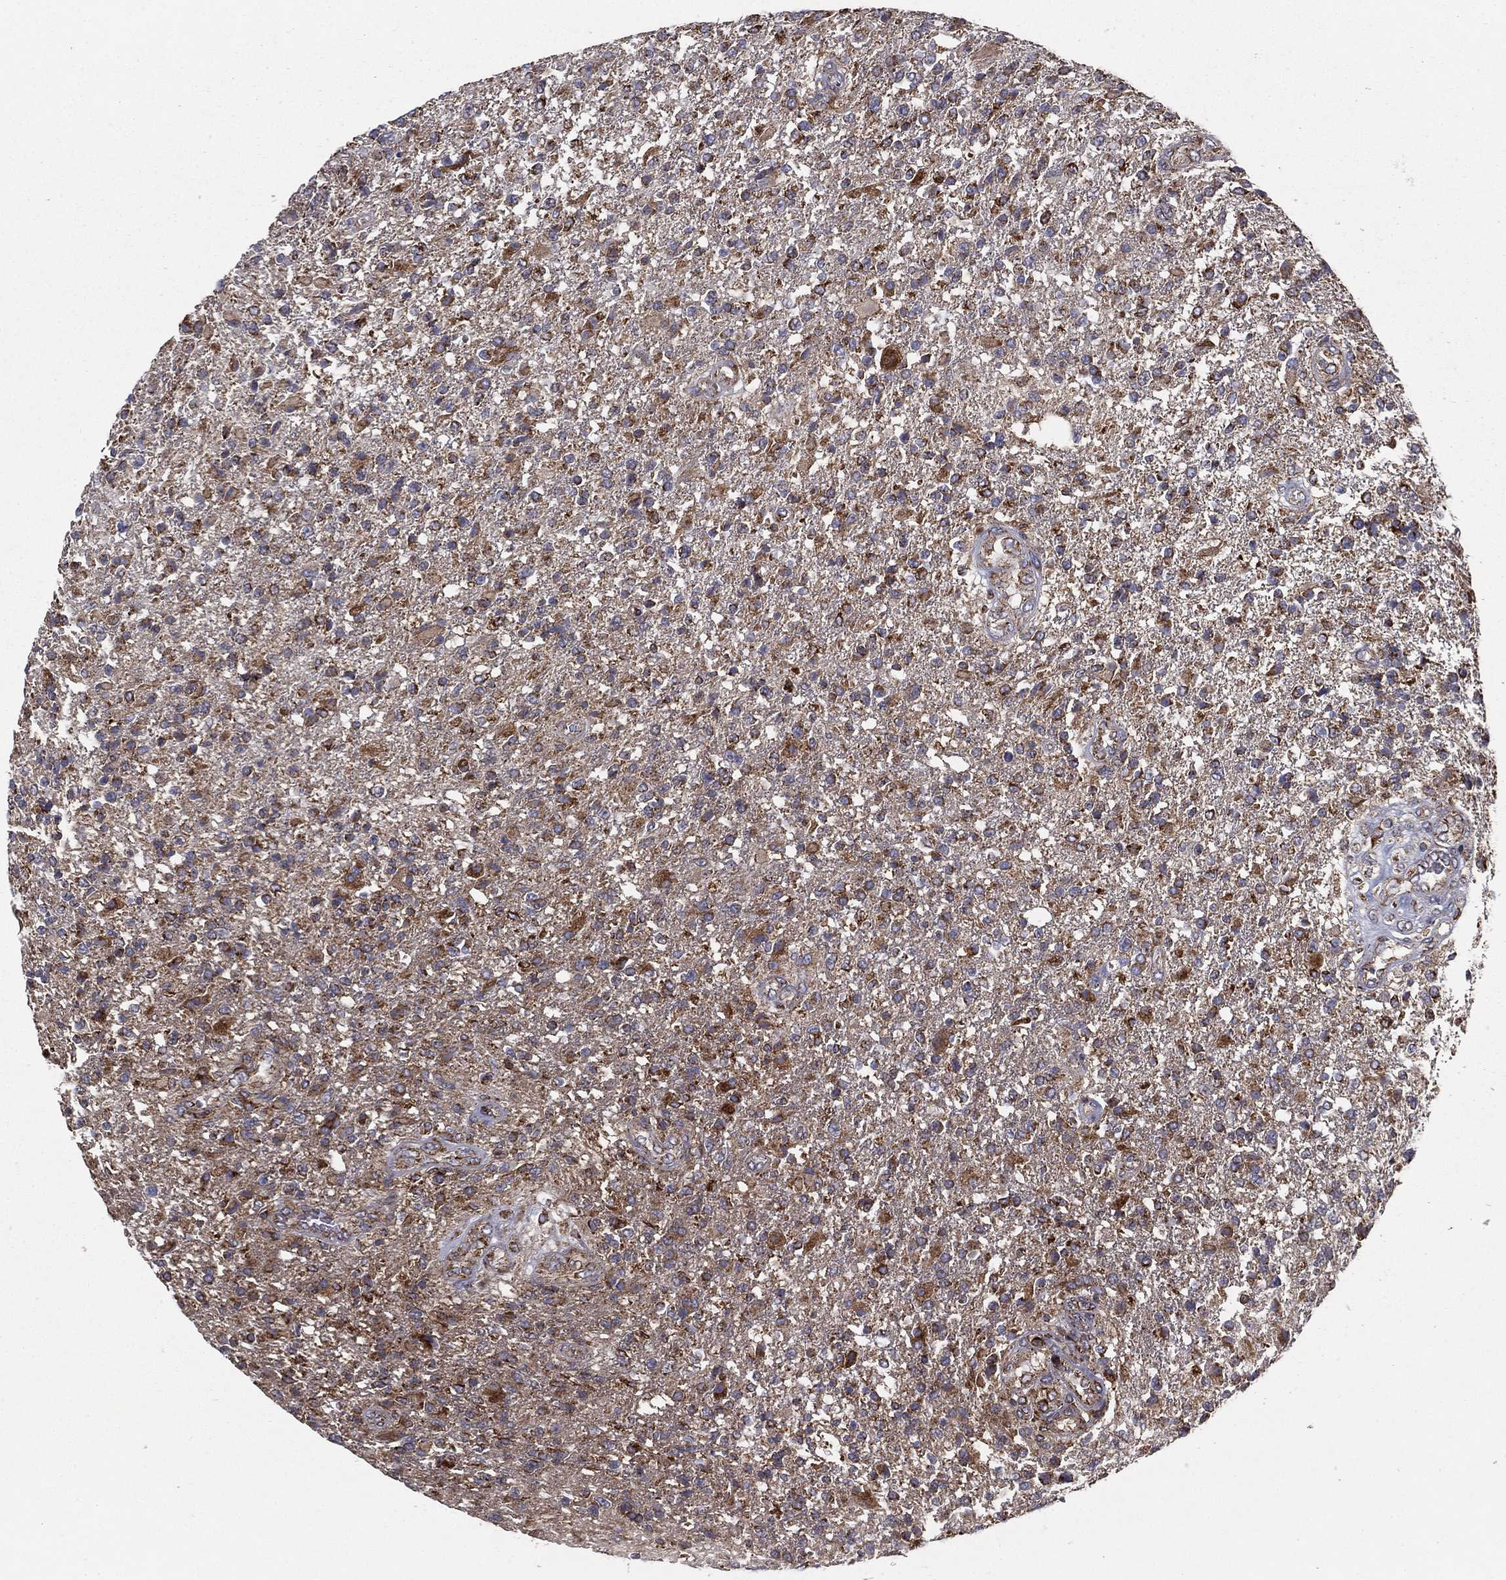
{"staining": {"intensity": "moderate", "quantity": "25%-75%", "location": "cytoplasmic/membranous"}, "tissue": "glioma", "cell_type": "Tumor cells", "image_type": "cancer", "snomed": [{"axis": "morphology", "description": "Glioma, malignant, High grade"}, {"axis": "topography", "description": "Brain"}], "caption": "Immunohistochemistry (IHC) micrograph of neoplastic tissue: human glioma stained using IHC demonstrates medium levels of moderate protein expression localized specifically in the cytoplasmic/membranous of tumor cells, appearing as a cytoplasmic/membranous brown color.", "gene": "MT-CYB", "patient": {"sex": "male", "age": 56}}